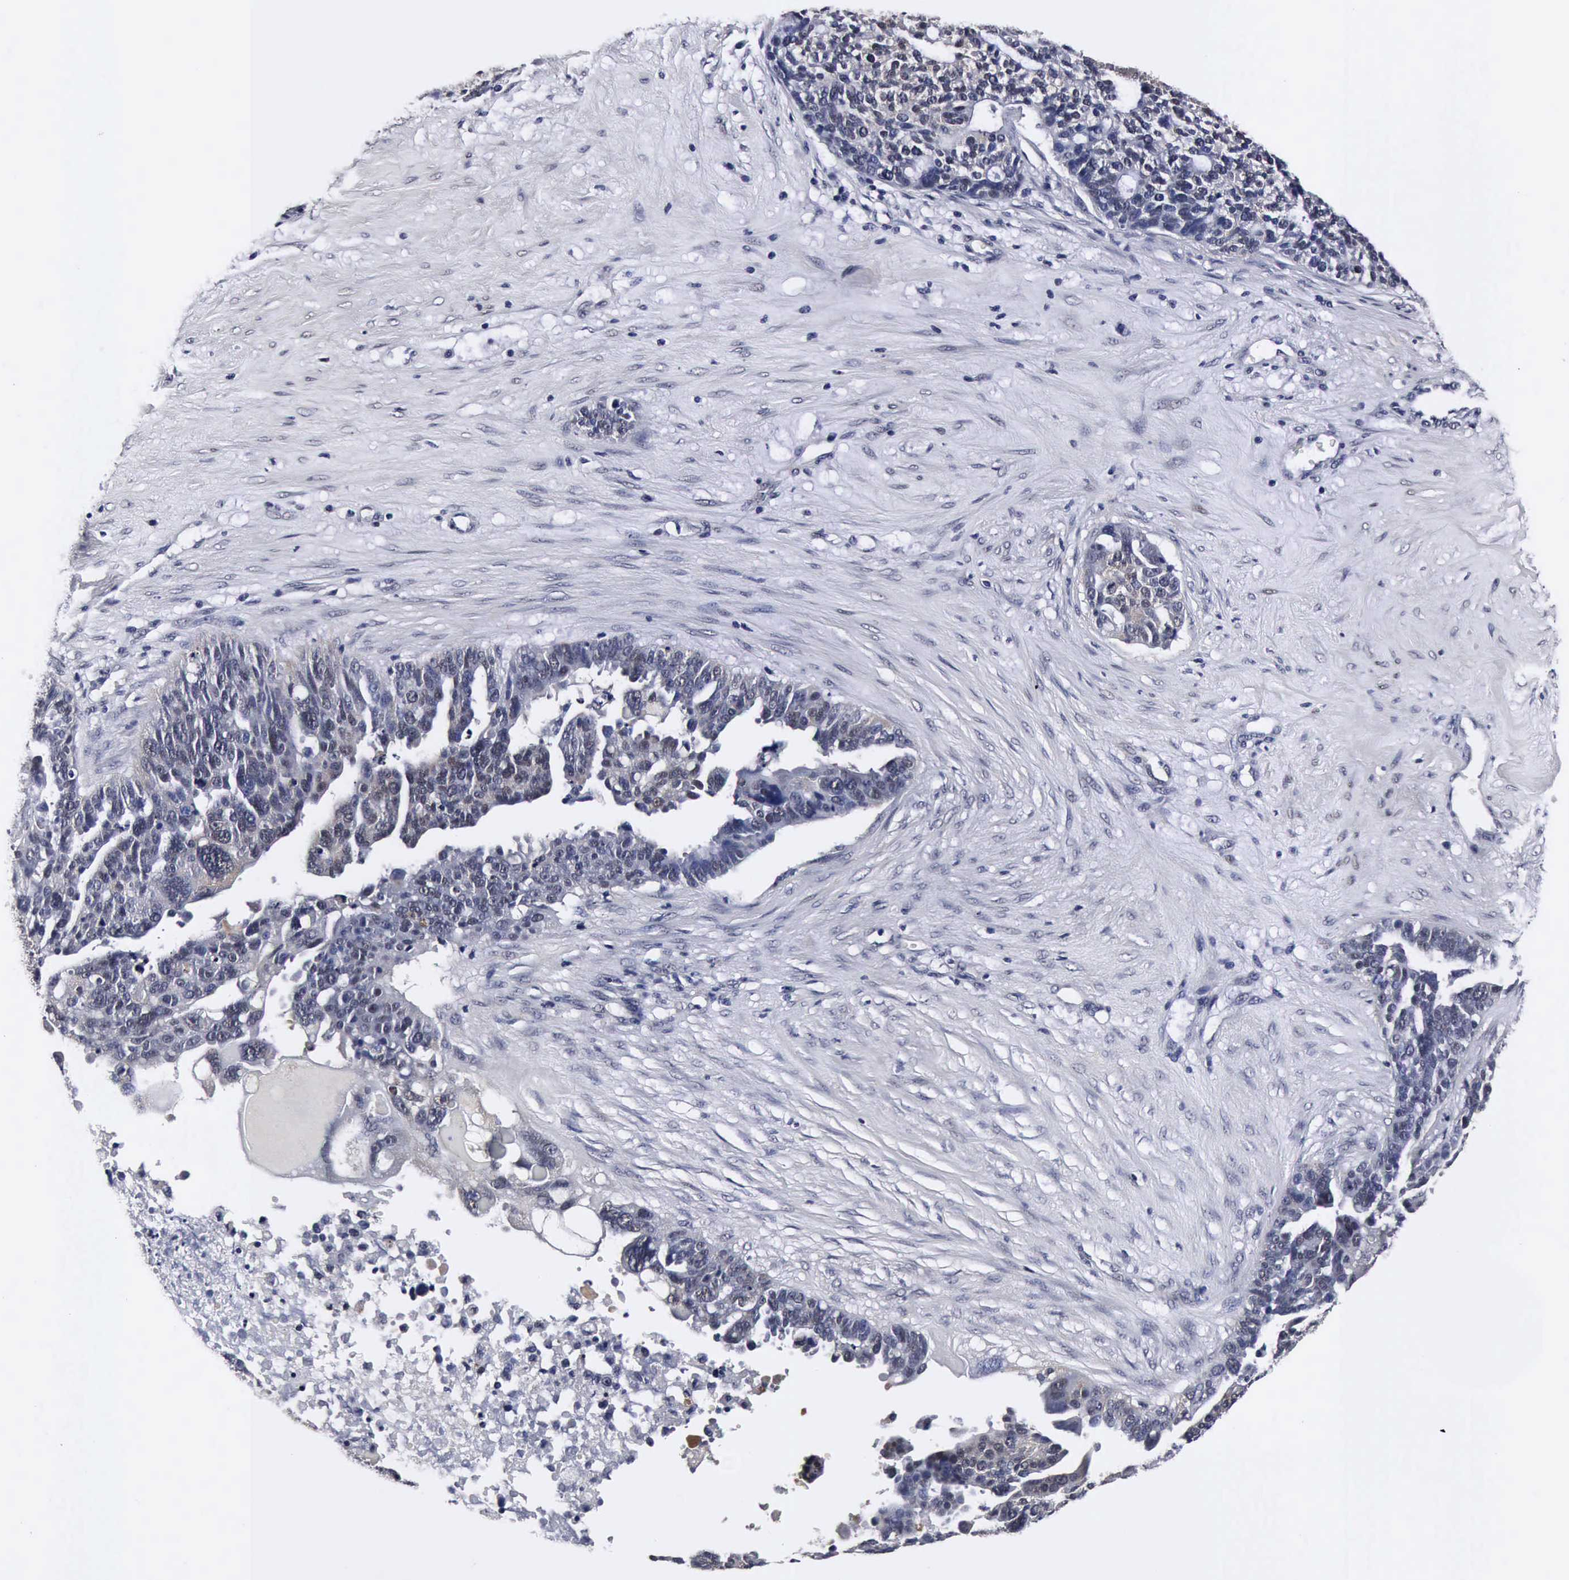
{"staining": {"intensity": "weak", "quantity": "<25%", "location": "cytoplasmic/membranous"}, "tissue": "ovarian cancer", "cell_type": "Tumor cells", "image_type": "cancer", "snomed": [{"axis": "morphology", "description": "Cystadenocarcinoma, serous, NOS"}, {"axis": "topography", "description": "Ovary"}], "caption": "Tumor cells are negative for protein expression in human ovarian cancer (serous cystadenocarcinoma).", "gene": "UBC", "patient": {"sex": "female", "age": 59}}